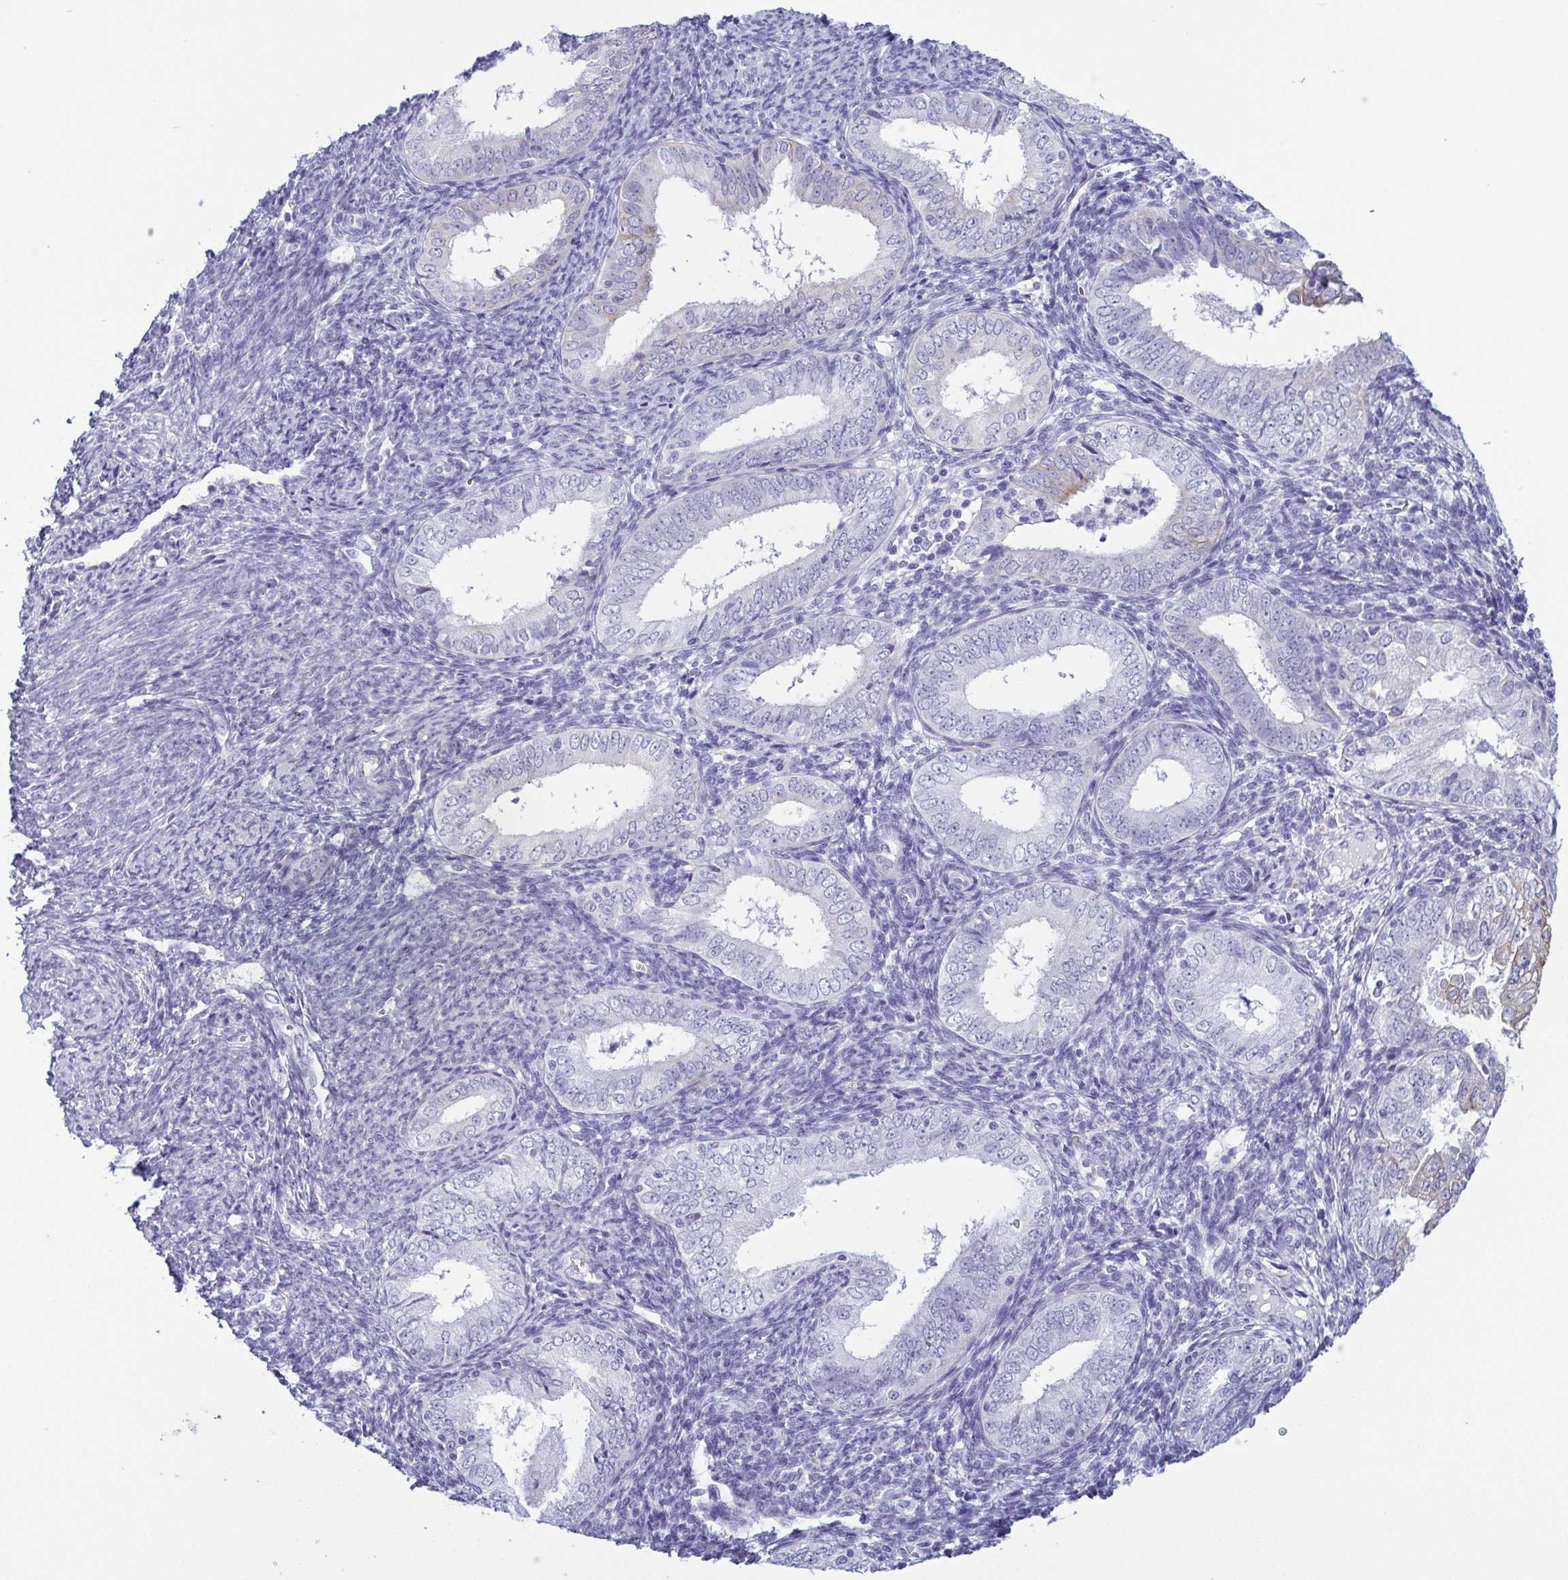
{"staining": {"intensity": "negative", "quantity": "none", "location": "none"}, "tissue": "endometrial cancer", "cell_type": "Tumor cells", "image_type": "cancer", "snomed": [{"axis": "morphology", "description": "Adenocarcinoma, NOS"}, {"axis": "topography", "description": "Endometrium"}], "caption": "High power microscopy photomicrograph of an immunohistochemistry micrograph of adenocarcinoma (endometrial), revealing no significant positivity in tumor cells.", "gene": "KRT10", "patient": {"sex": "female", "age": 55}}